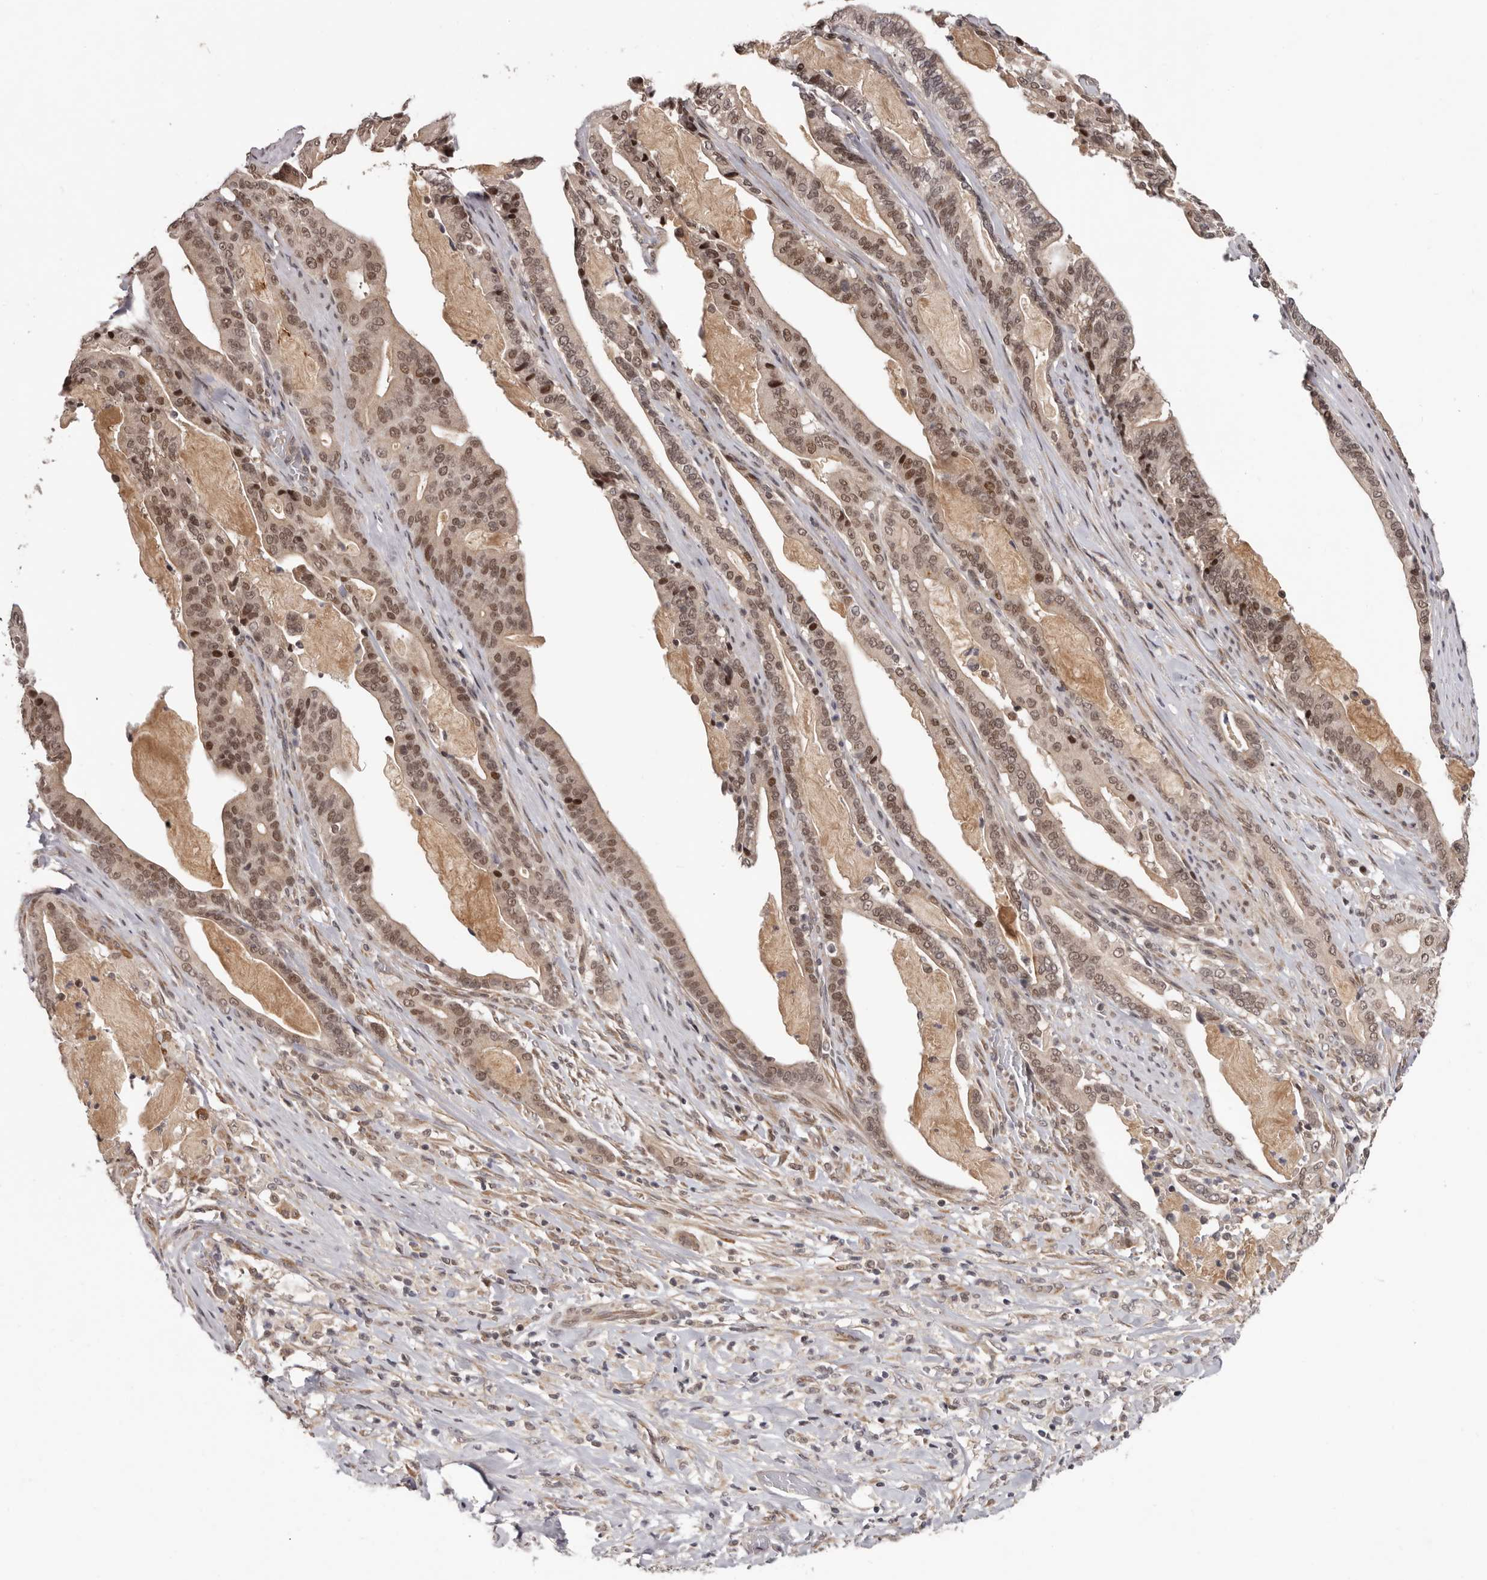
{"staining": {"intensity": "moderate", "quantity": ">75%", "location": "cytoplasmic/membranous,nuclear"}, "tissue": "pancreatic cancer", "cell_type": "Tumor cells", "image_type": "cancer", "snomed": [{"axis": "morphology", "description": "Adenocarcinoma, NOS"}, {"axis": "topography", "description": "Pancreas"}], "caption": "Moderate cytoplasmic/membranous and nuclear staining for a protein is seen in about >75% of tumor cells of pancreatic adenocarcinoma using IHC.", "gene": "TBX5", "patient": {"sex": "male", "age": 63}}